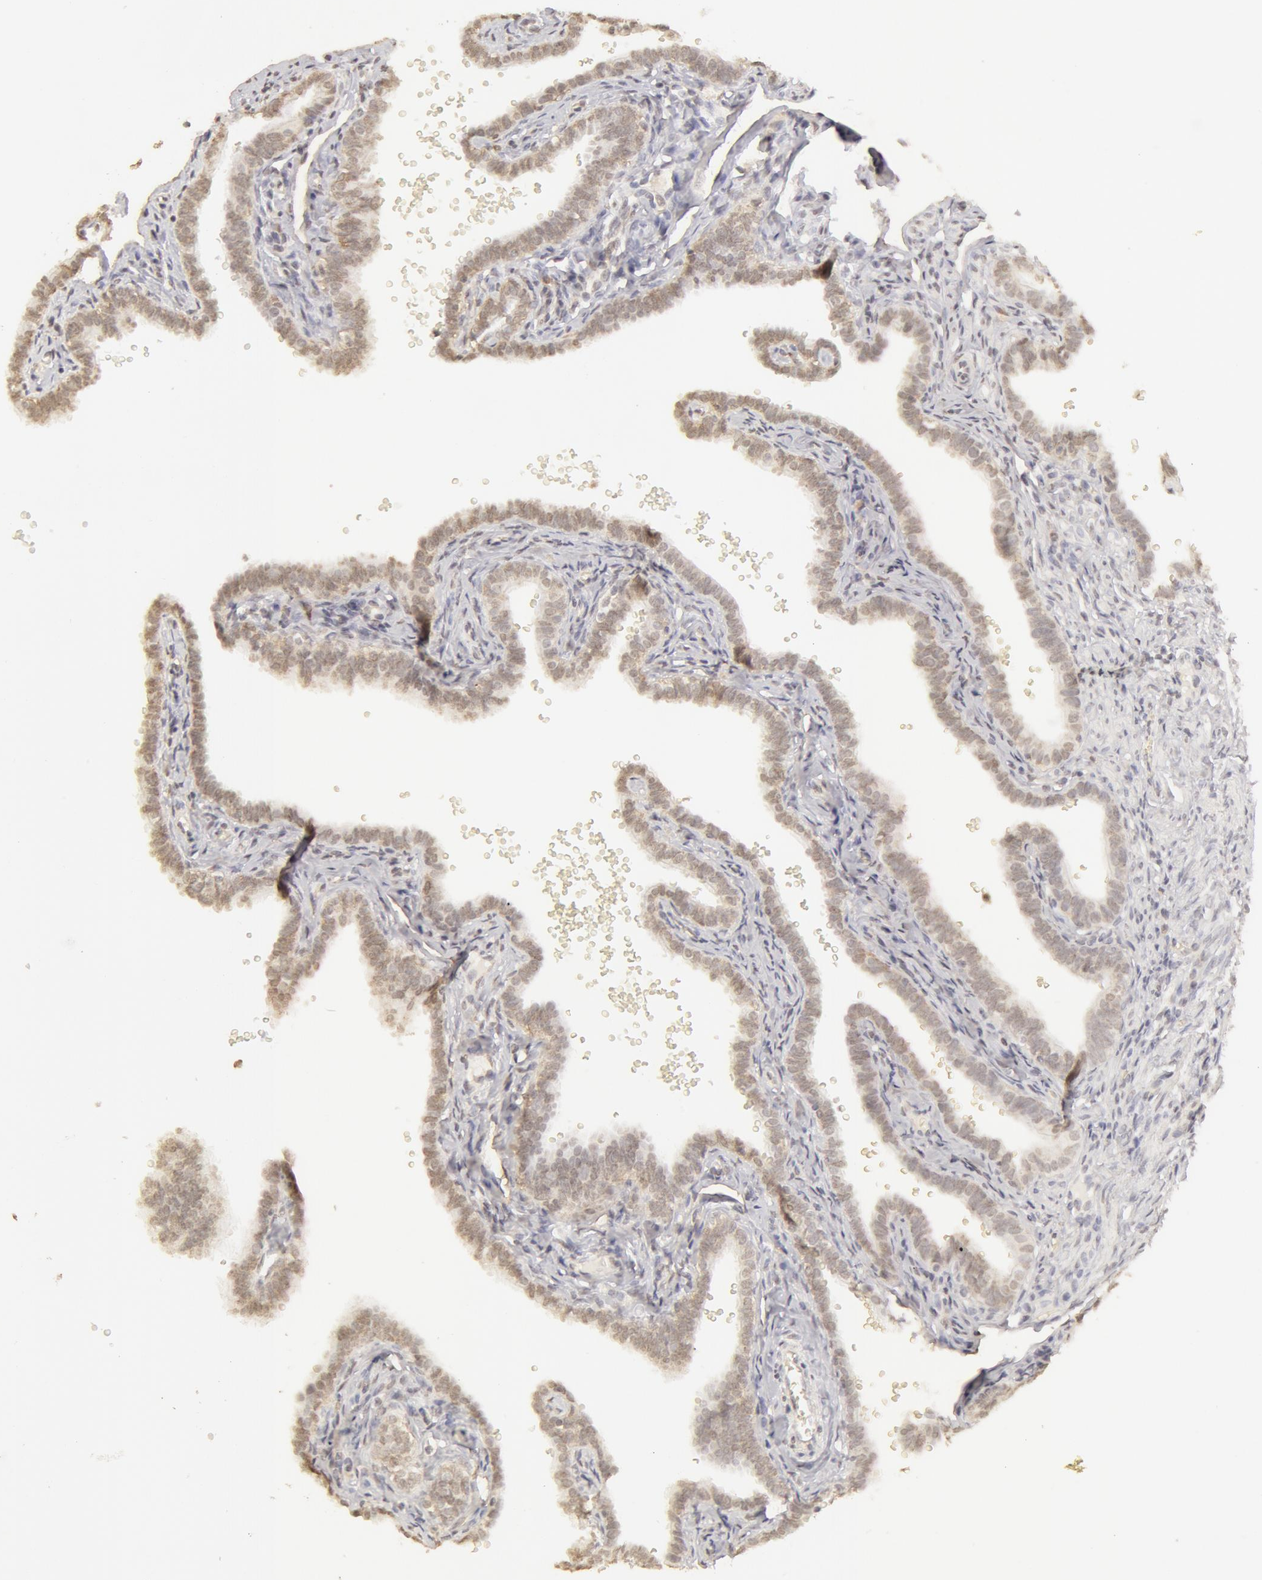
{"staining": {"intensity": "weak", "quantity": ">75%", "location": "cytoplasmic/membranous"}, "tissue": "fallopian tube", "cell_type": "Glandular cells", "image_type": "normal", "snomed": [{"axis": "morphology", "description": "Normal tissue, NOS"}, {"axis": "topography", "description": "Fallopian tube"}], "caption": "IHC photomicrograph of unremarkable fallopian tube: fallopian tube stained using immunohistochemistry (IHC) demonstrates low levels of weak protein expression localized specifically in the cytoplasmic/membranous of glandular cells, appearing as a cytoplasmic/membranous brown color.", "gene": "ADAM10", "patient": {"sex": "female", "age": 35}}